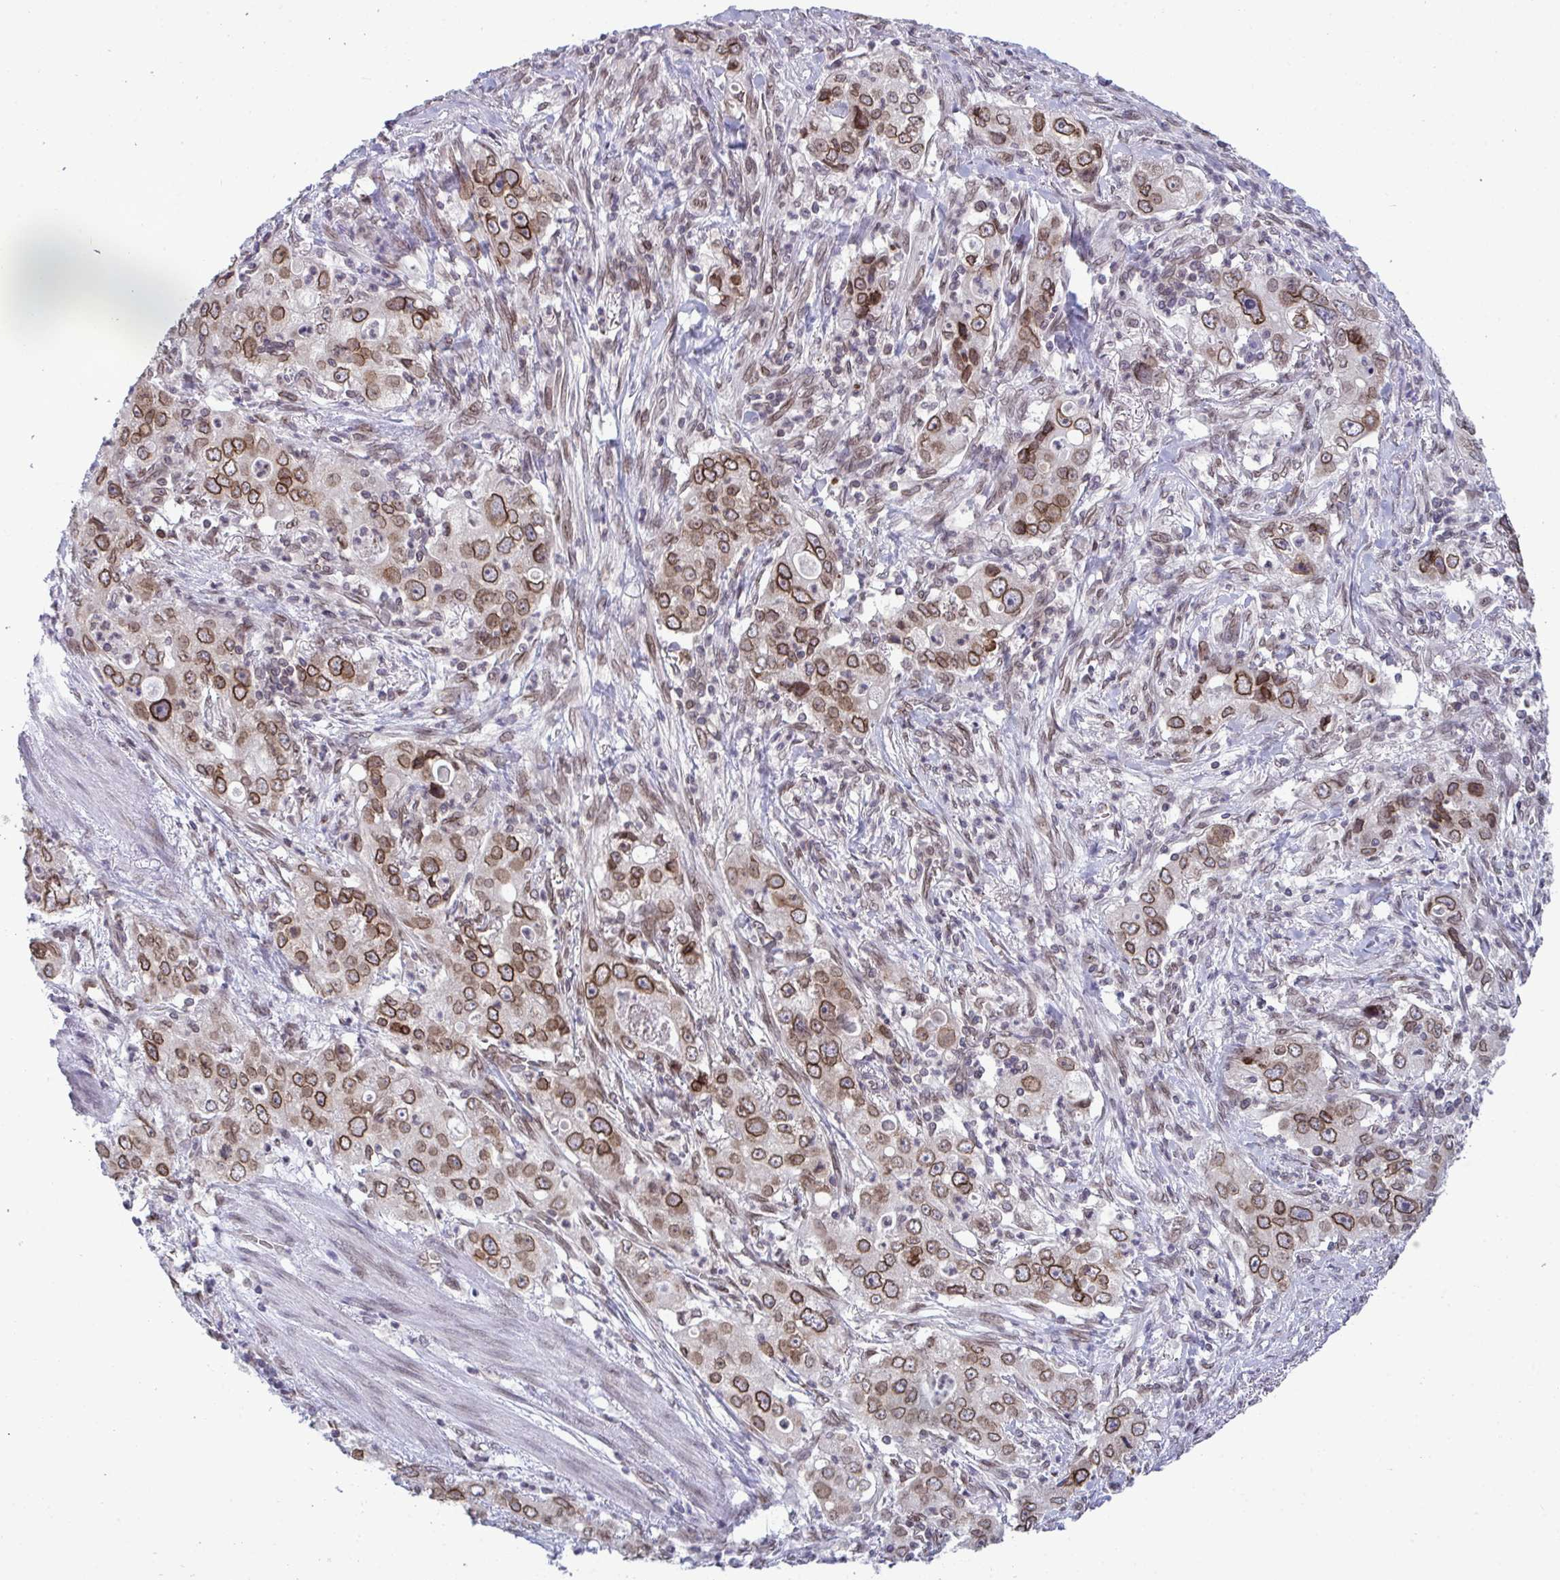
{"staining": {"intensity": "moderate", "quantity": ">75%", "location": "cytoplasmic/membranous,nuclear"}, "tissue": "stomach cancer", "cell_type": "Tumor cells", "image_type": "cancer", "snomed": [{"axis": "morphology", "description": "Adenocarcinoma, NOS"}, {"axis": "topography", "description": "Stomach, upper"}], "caption": "Protein expression analysis of adenocarcinoma (stomach) shows moderate cytoplasmic/membranous and nuclear positivity in about >75% of tumor cells. The staining is performed using DAB (3,3'-diaminobenzidine) brown chromogen to label protein expression. The nuclei are counter-stained blue using hematoxylin.", "gene": "RANBP2", "patient": {"sex": "male", "age": 75}}